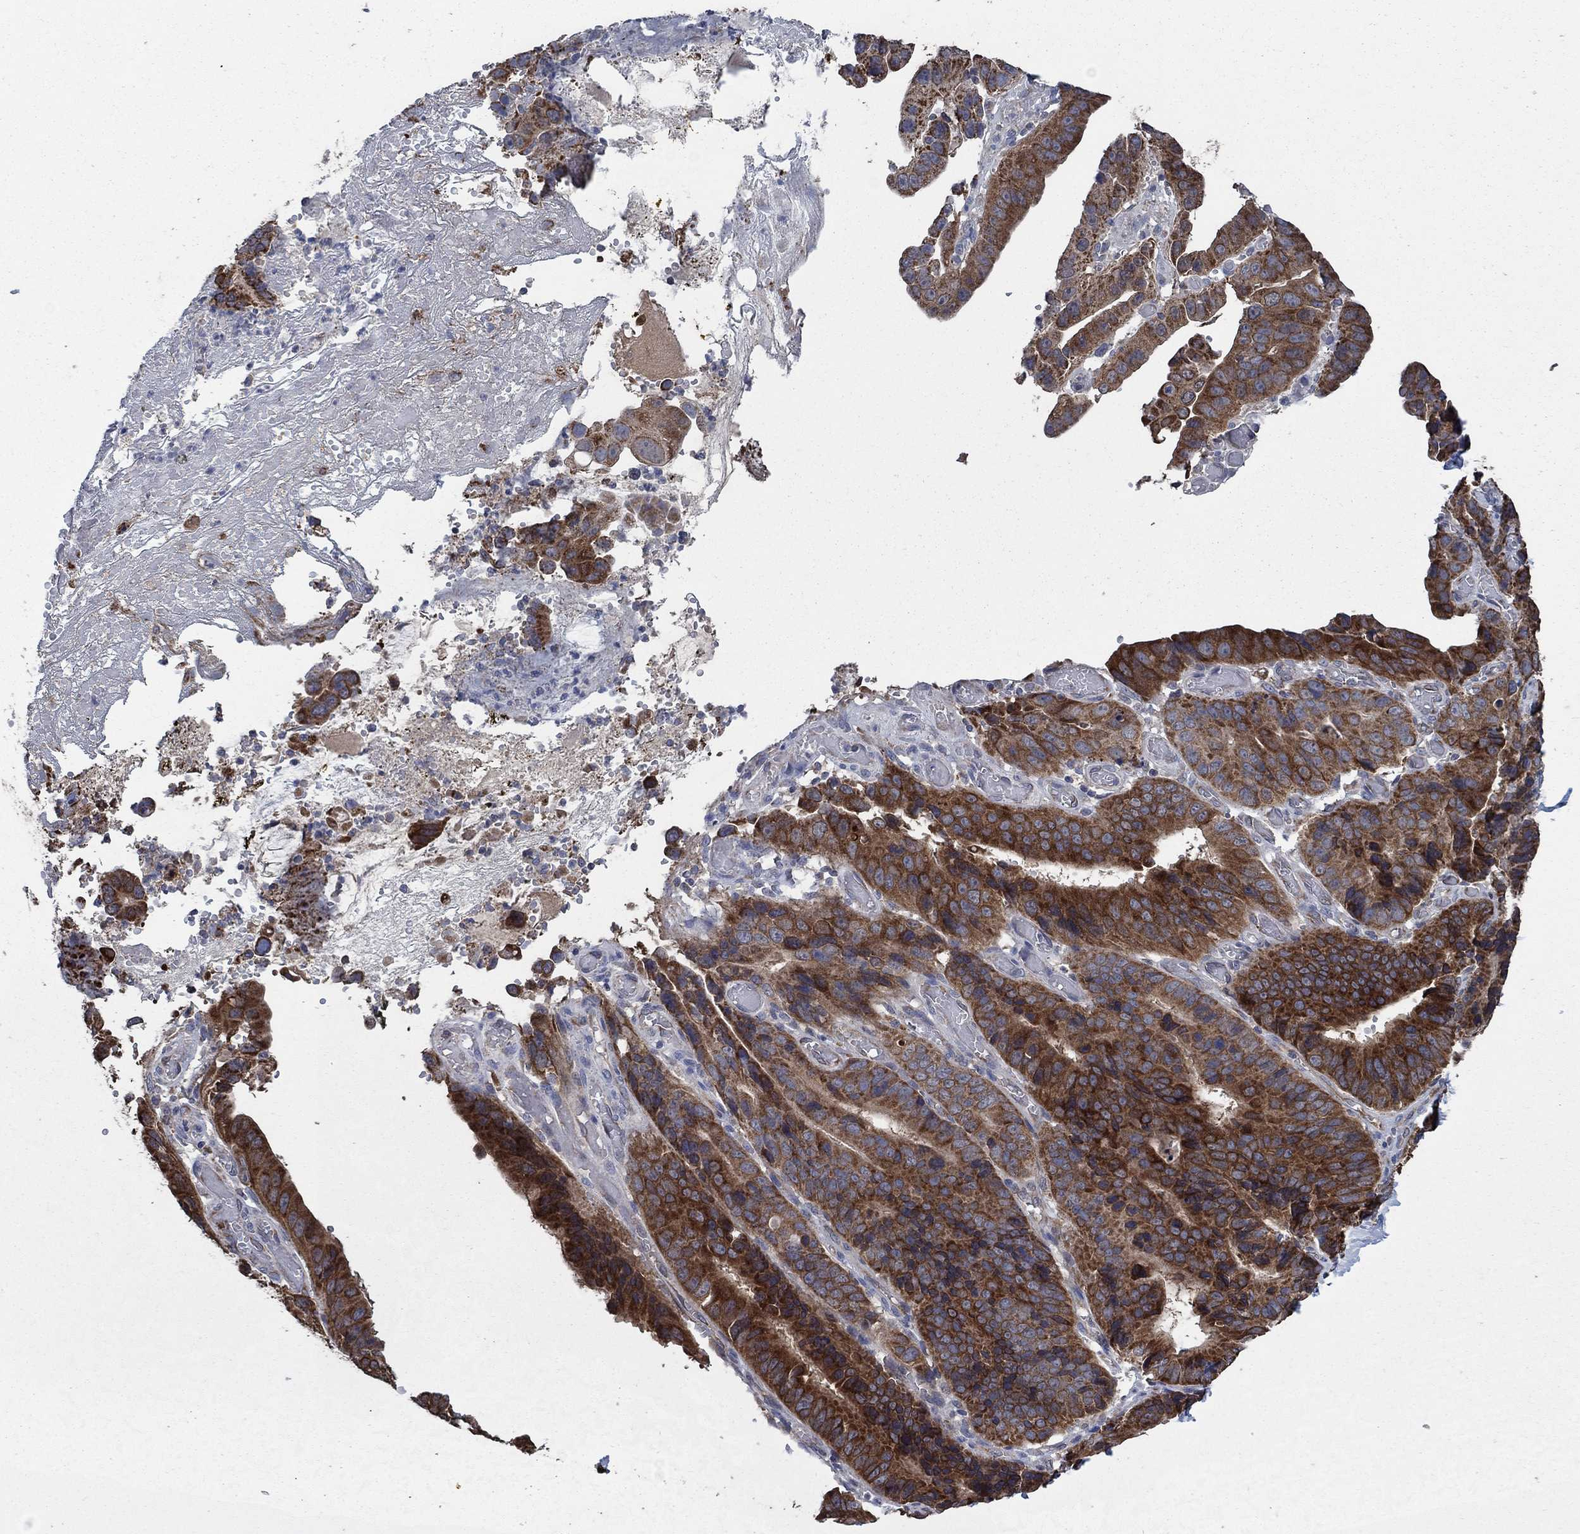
{"staining": {"intensity": "strong", "quantity": ">75%", "location": "cytoplasmic/membranous"}, "tissue": "stomach cancer", "cell_type": "Tumor cells", "image_type": "cancer", "snomed": [{"axis": "morphology", "description": "Adenocarcinoma, NOS"}, {"axis": "topography", "description": "Stomach"}], "caption": "Protein staining of stomach adenocarcinoma tissue exhibits strong cytoplasmic/membranous expression in approximately >75% of tumor cells.", "gene": "HID1", "patient": {"sex": "male", "age": 84}}